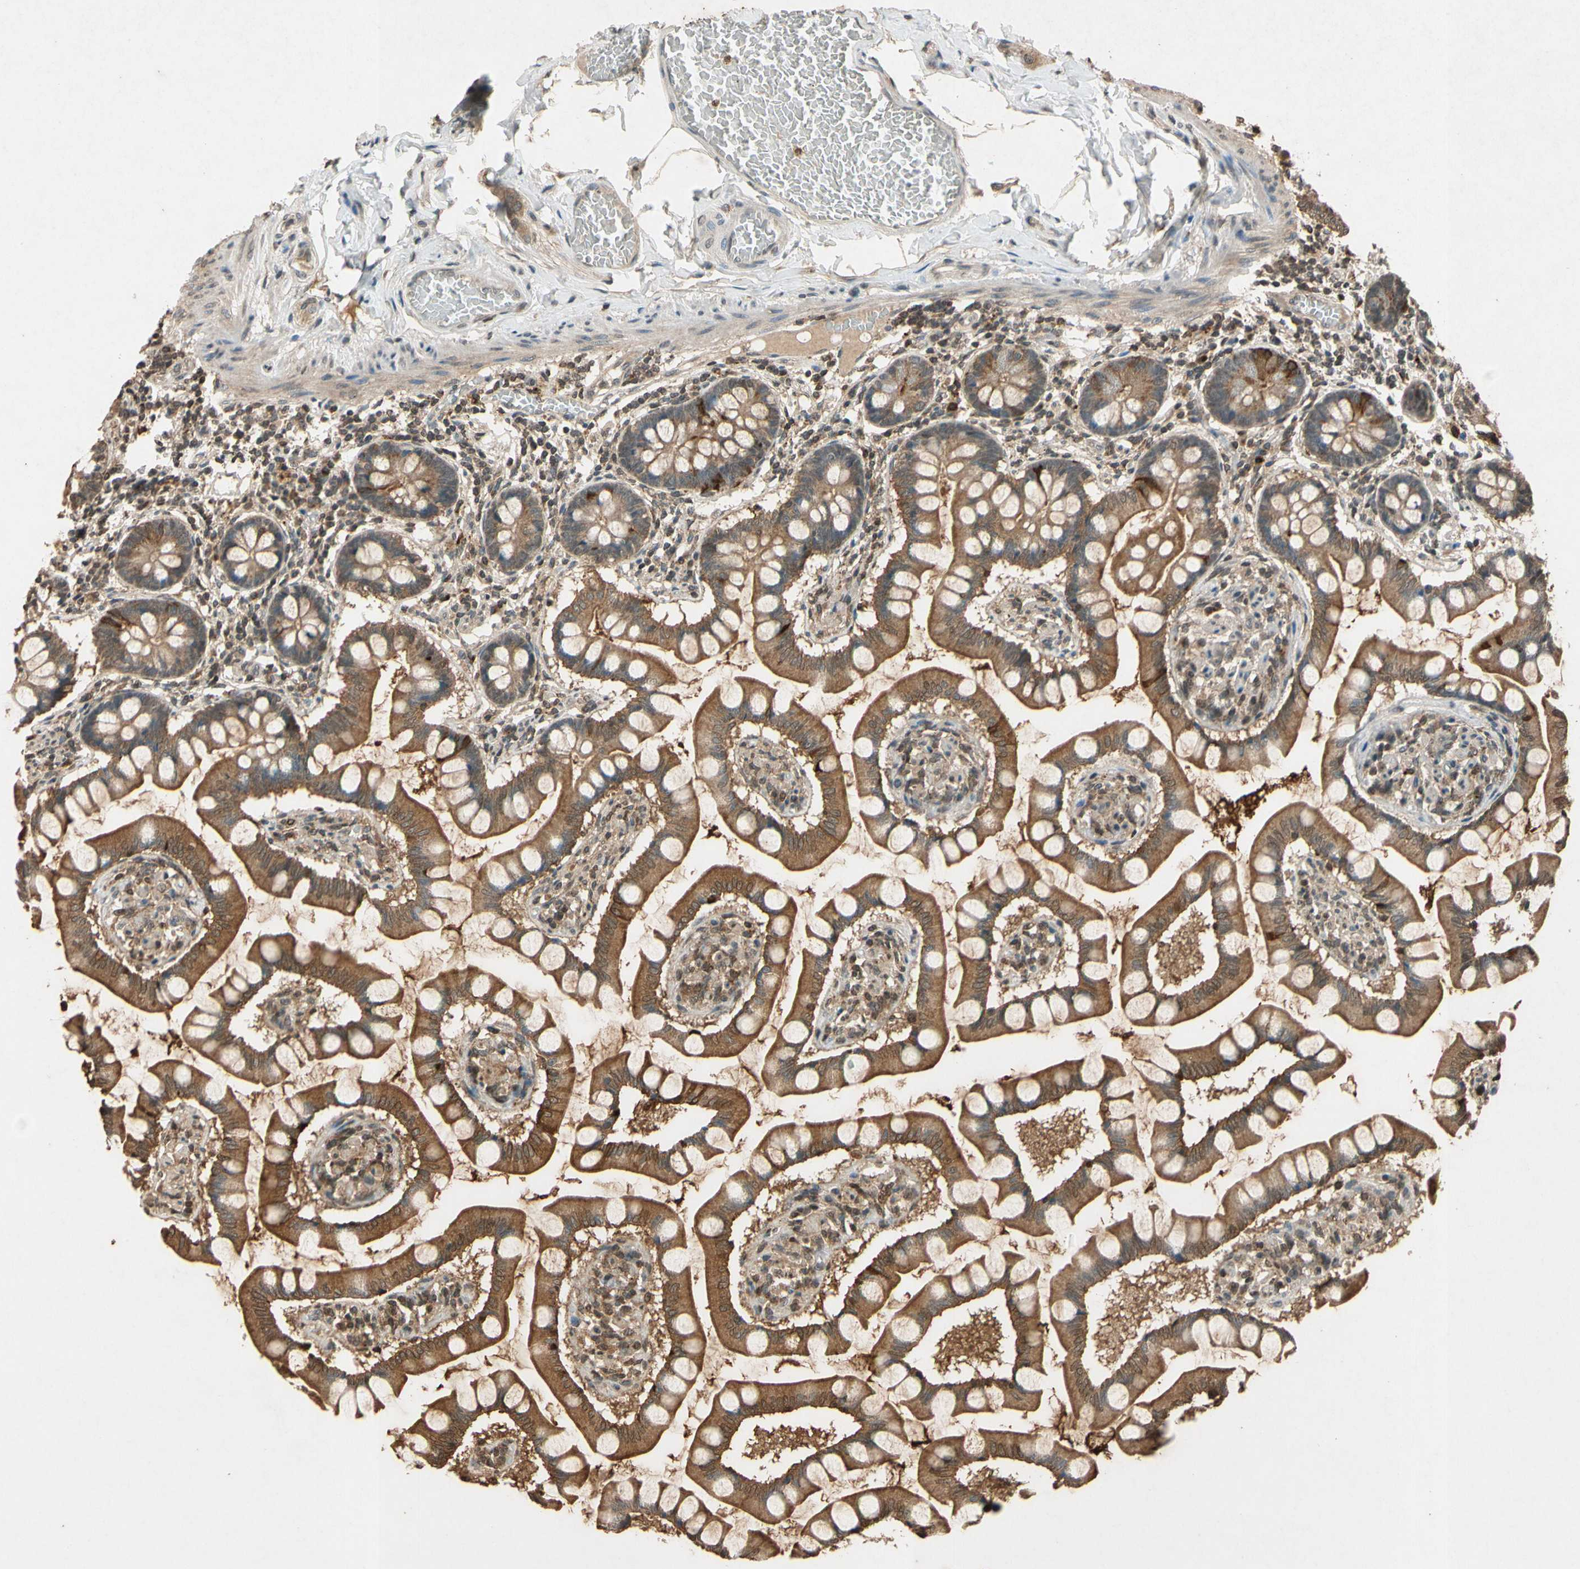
{"staining": {"intensity": "moderate", "quantity": ">75%", "location": "cytoplasmic/membranous"}, "tissue": "small intestine", "cell_type": "Glandular cells", "image_type": "normal", "snomed": [{"axis": "morphology", "description": "Normal tissue, NOS"}, {"axis": "topography", "description": "Small intestine"}], "caption": "Protein expression analysis of benign small intestine displays moderate cytoplasmic/membranous expression in about >75% of glandular cells.", "gene": "CLDN11", "patient": {"sex": "male", "age": 41}}